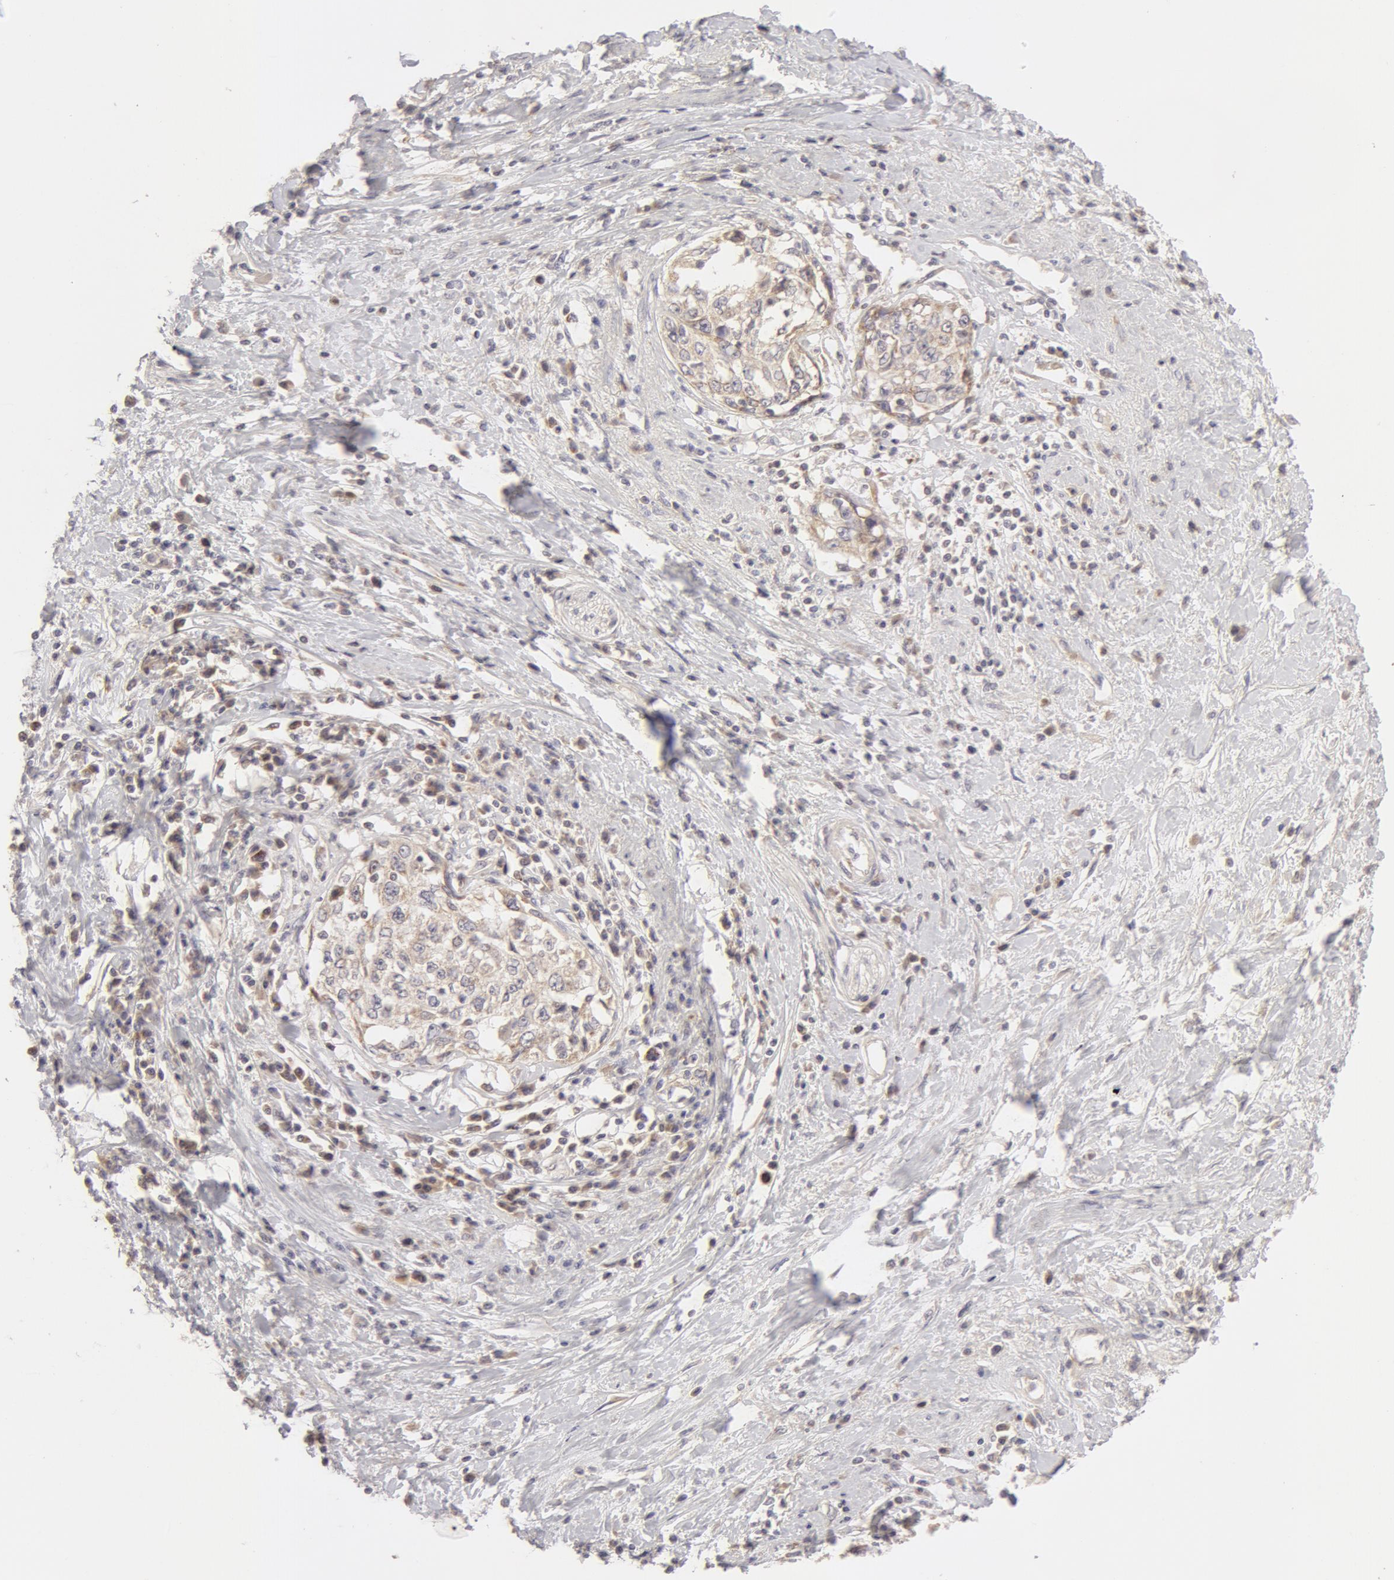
{"staining": {"intensity": "negative", "quantity": "none", "location": "none"}, "tissue": "cervical cancer", "cell_type": "Tumor cells", "image_type": "cancer", "snomed": [{"axis": "morphology", "description": "Squamous cell carcinoma, NOS"}, {"axis": "topography", "description": "Cervix"}], "caption": "DAB immunohistochemical staining of human cervical squamous cell carcinoma displays no significant positivity in tumor cells.", "gene": "ADPRH", "patient": {"sex": "female", "age": 57}}